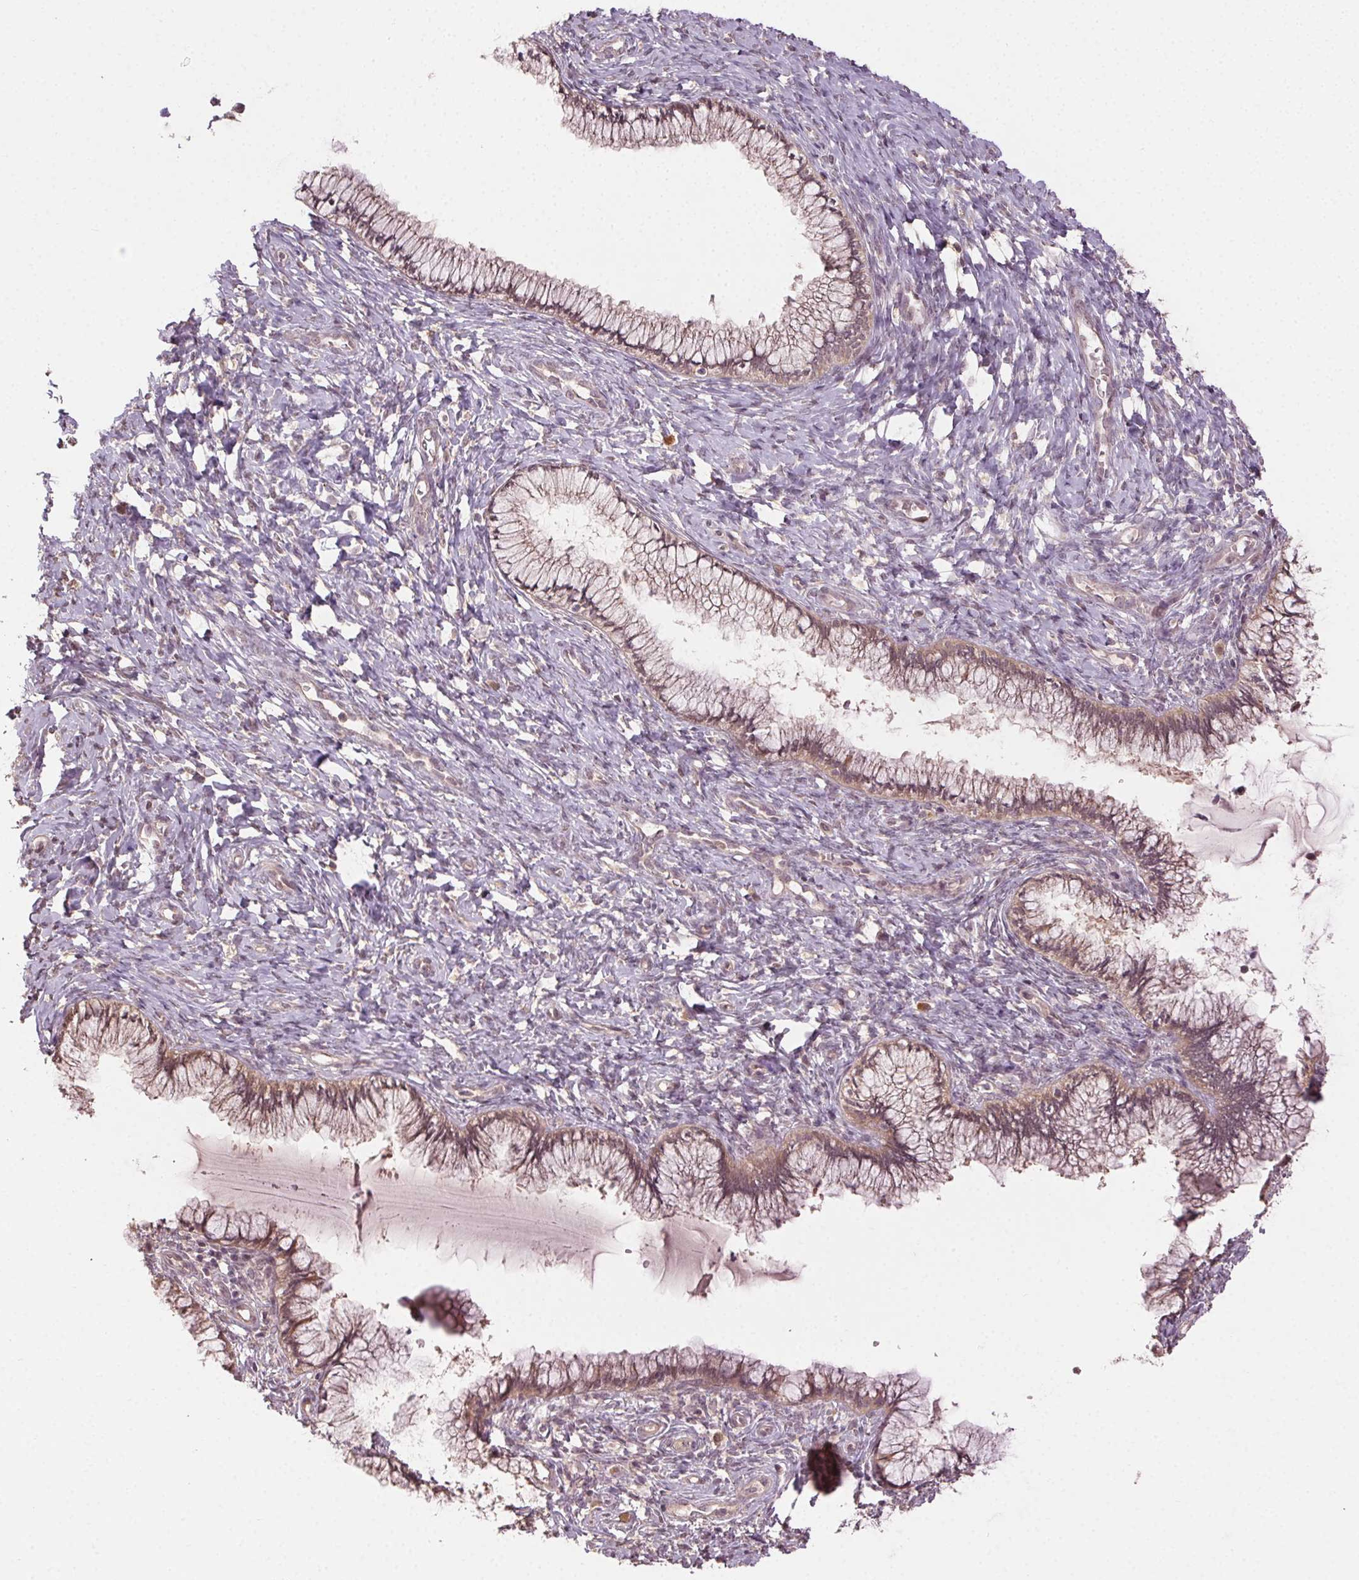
{"staining": {"intensity": "moderate", "quantity": ">75%", "location": "cytoplasmic/membranous"}, "tissue": "cervix", "cell_type": "Glandular cells", "image_type": "normal", "snomed": [{"axis": "morphology", "description": "Normal tissue, NOS"}, {"axis": "topography", "description": "Cervix"}], "caption": "The micrograph demonstrates immunohistochemical staining of benign cervix. There is moderate cytoplasmic/membranous expression is seen in approximately >75% of glandular cells. The staining was performed using DAB (3,3'-diaminobenzidine) to visualize the protein expression in brown, while the nuclei were stained in blue with hematoxylin (Magnification: 20x).", "gene": "ATP1B3", "patient": {"sex": "female", "age": 37}}